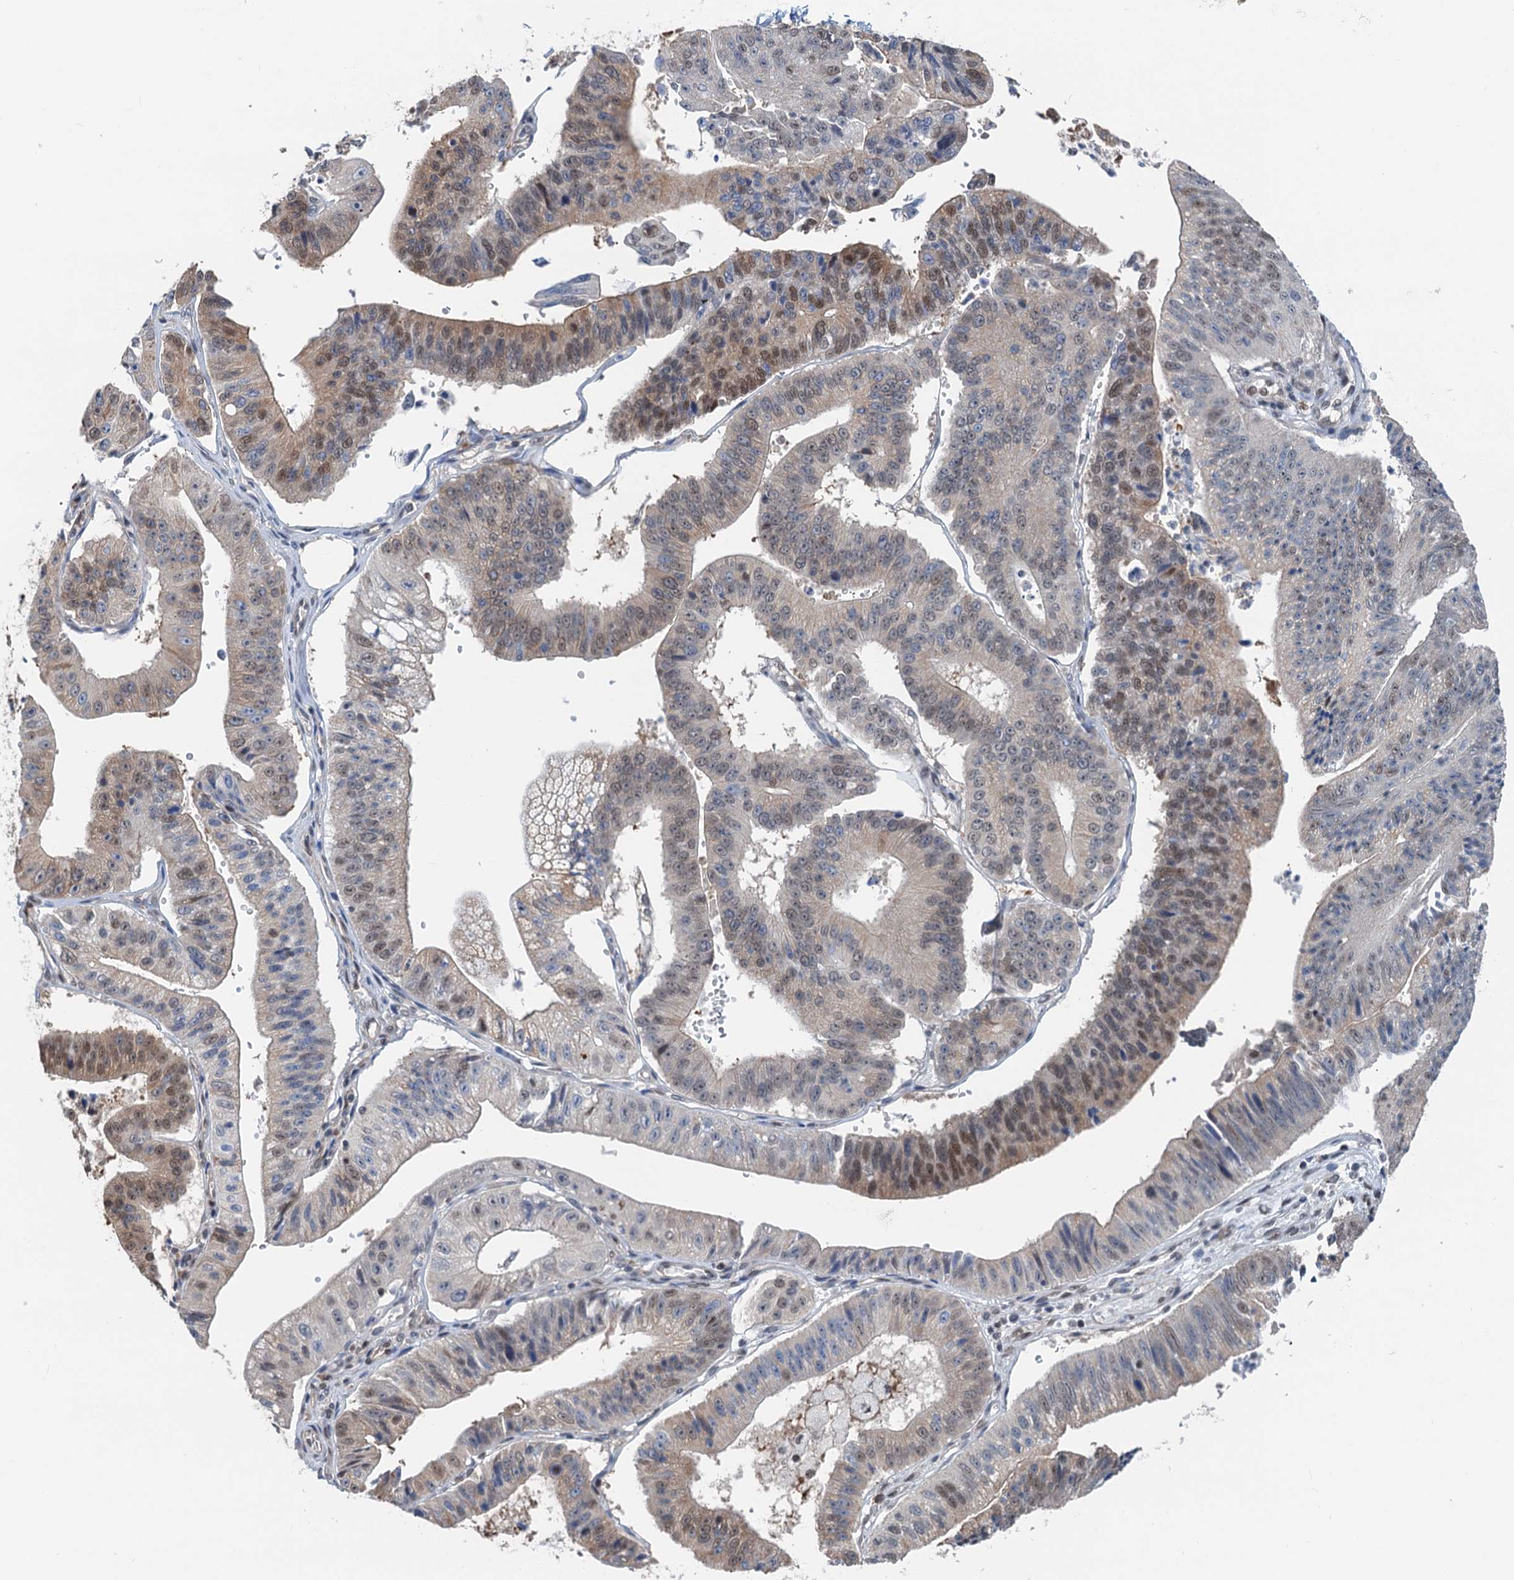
{"staining": {"intensity": "strong", "quantity": "25%-75%", "location": "cytoplasmic/membranous,nuclear"}, "tissue": "stomach cancer", "cell_type": "Tumor cells", "image_type": "cancer", "snomed": [{"axis": "morphology", "description": "Adenocarcinoma, NOS"}, {"axis": "topography", "description": "Stomach"}], "caption": "DAB immunohistochemical staining of stomach cancer (adenocarcinoma) reveals strong cytoplasmic/membranous and nuclear protein staining in about 25%-75% of tumor cells.", "gene": "CFDP1", "patient": {"sex": "male", "age": 59}}